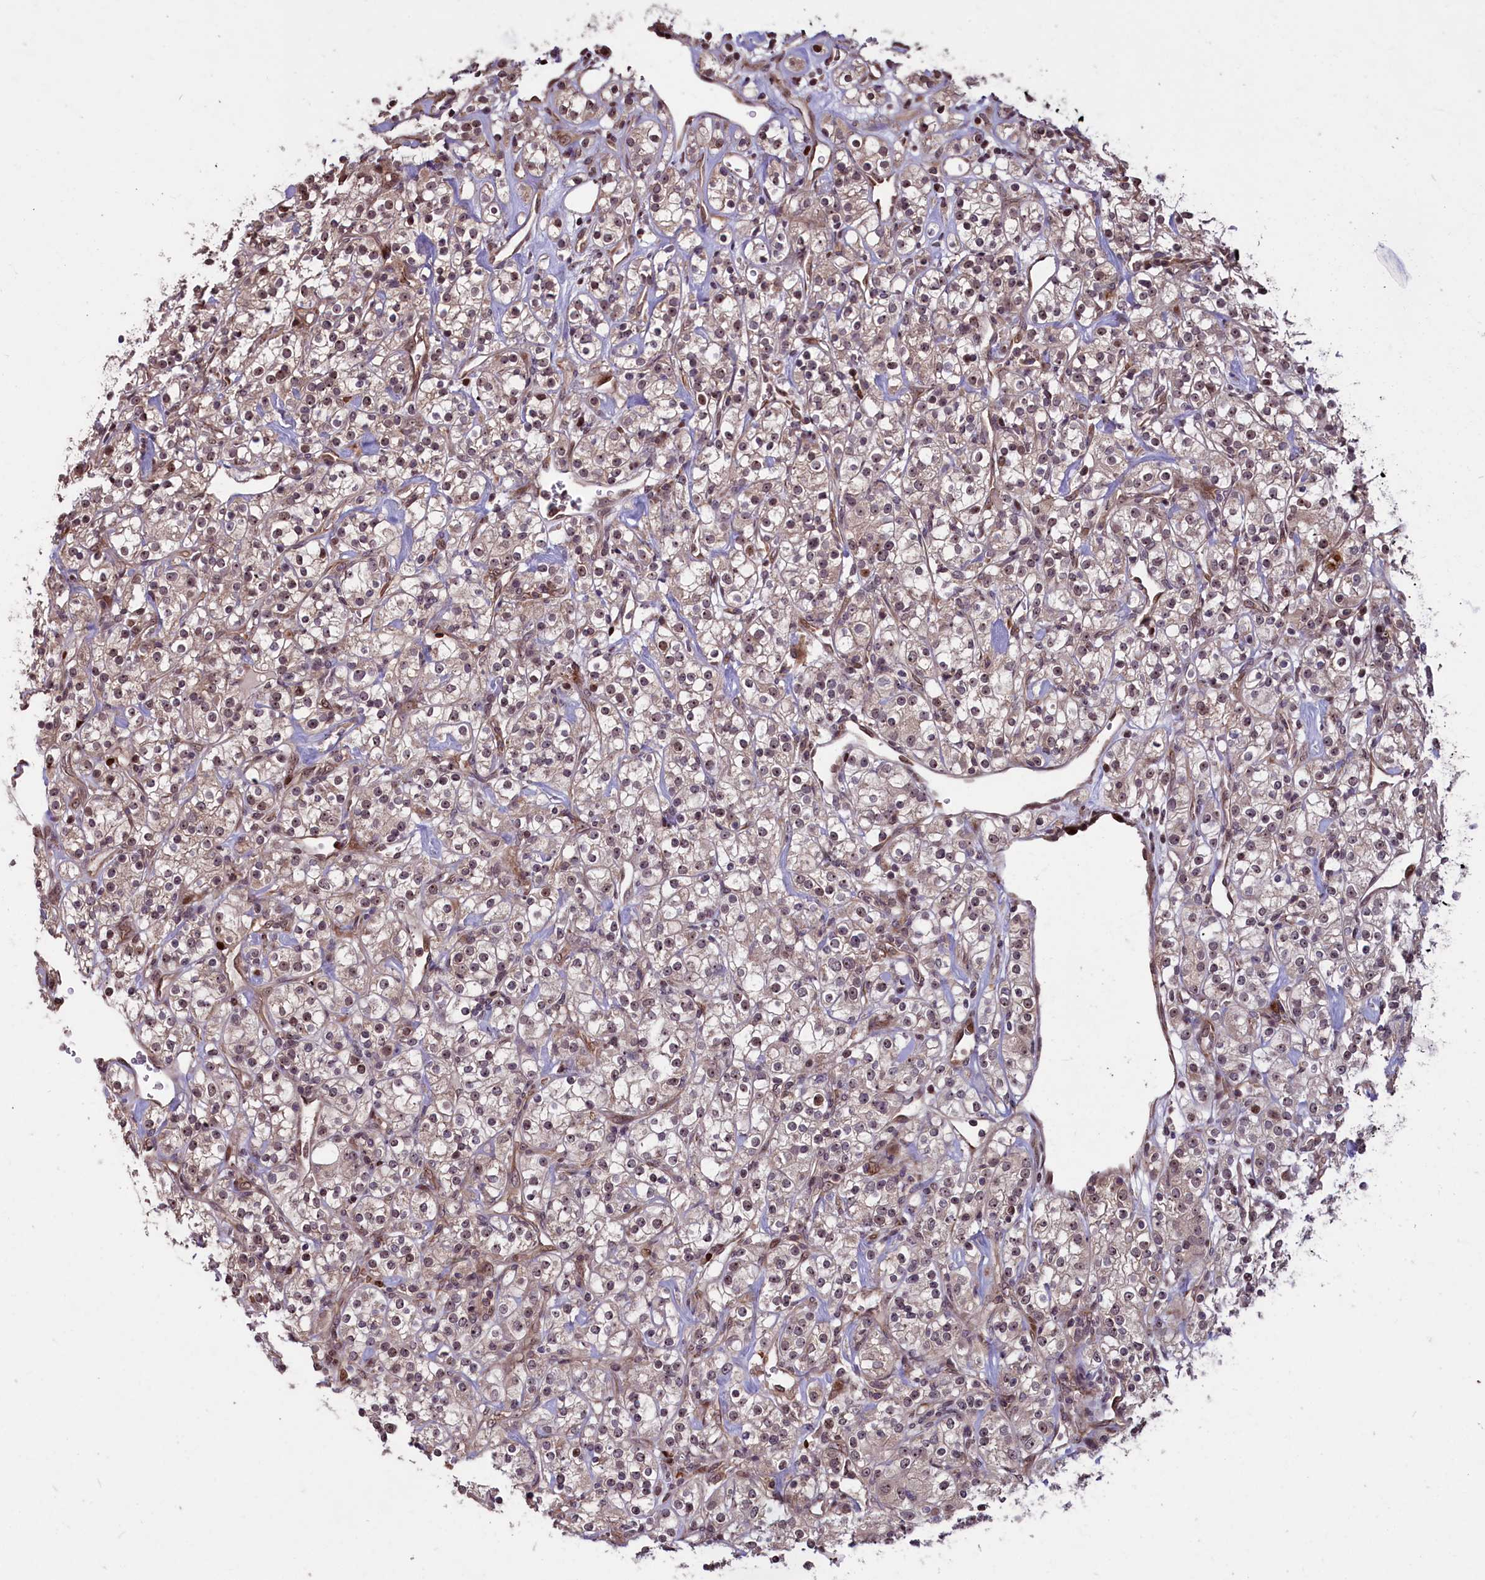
{"staining": {"intensity": "weak", "quantity": ">75%", "location": "cytoplasmic/membranous,nuclear"}, "tissue": "renal cancer", "cell_type": "Tumor cells", "image_type": "cancer", "snomed": [{"axis": "morphology", "description": "Adenocarcinoma, NOS"}, {"axis": "topography", "description": "Kidney"}], "caption": "Immunohistochemistry of renal cancer (adenocarcinoma) shows low levels of weak cytoplasmic/membranous and nuclear staining in approximately >75% of tumor cells.", "gene": "SHFL", "patient": {"sex": "male", "age": 77}}